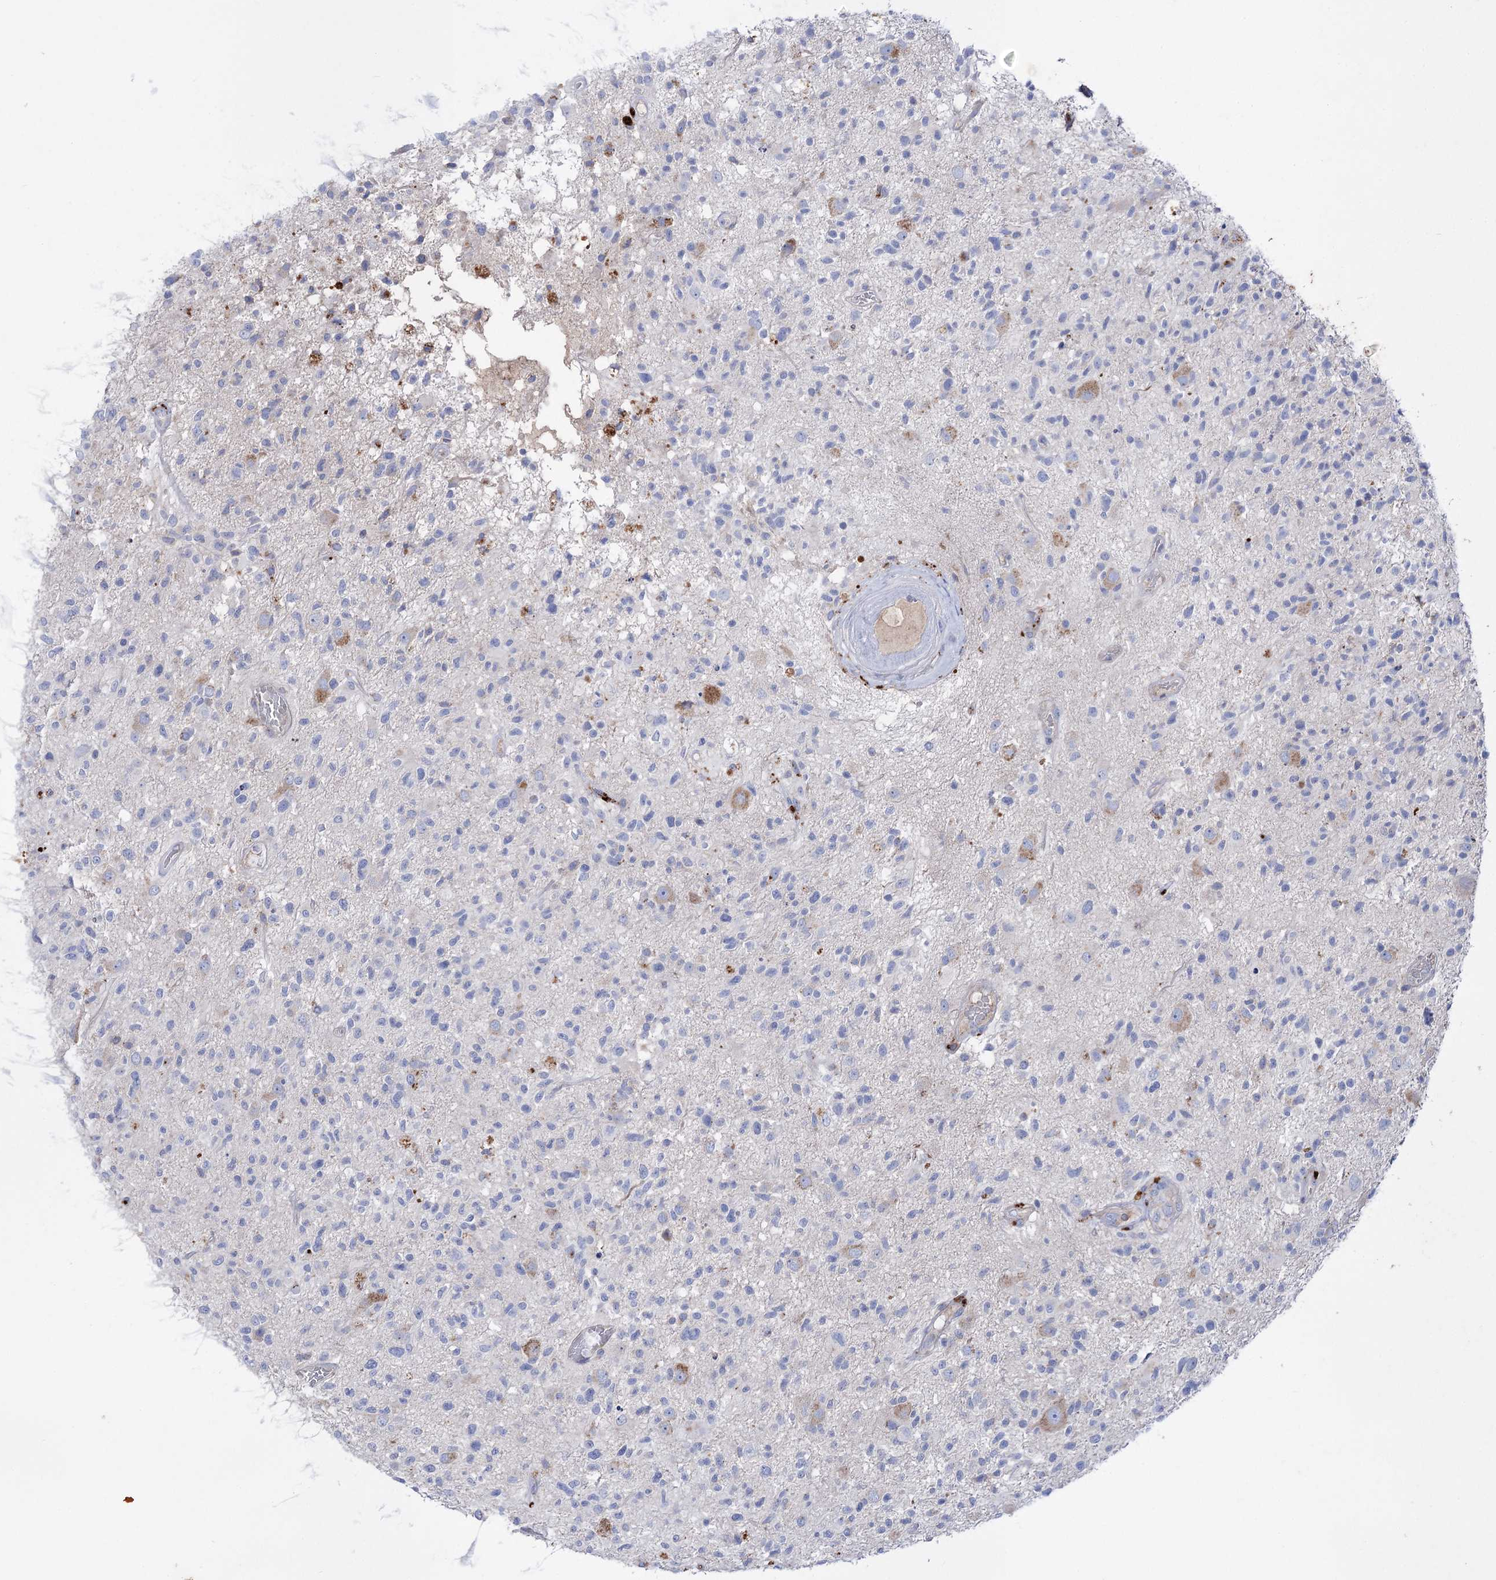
{"staining": {"intensity": "negative", "quantity": "none", "location": "none"}, "tissue": "glioma", "cell_type": "Tumor cells", "image_type": "cancer", "snomed": [{"axis": "morphology", "description": "Glioma, malignant, High grade"}, {"axis": "morphology", "description": "Glioblastoma, NOS"}, {"axis": "topography", "description": "Brain"}], "caption": "This is an immunohistochemistry (IHC) micrograph of human glioma. There is no expression in tumor cells.", "gene": "NAGLU", "patient": {"sex": "male", "age": 60}}